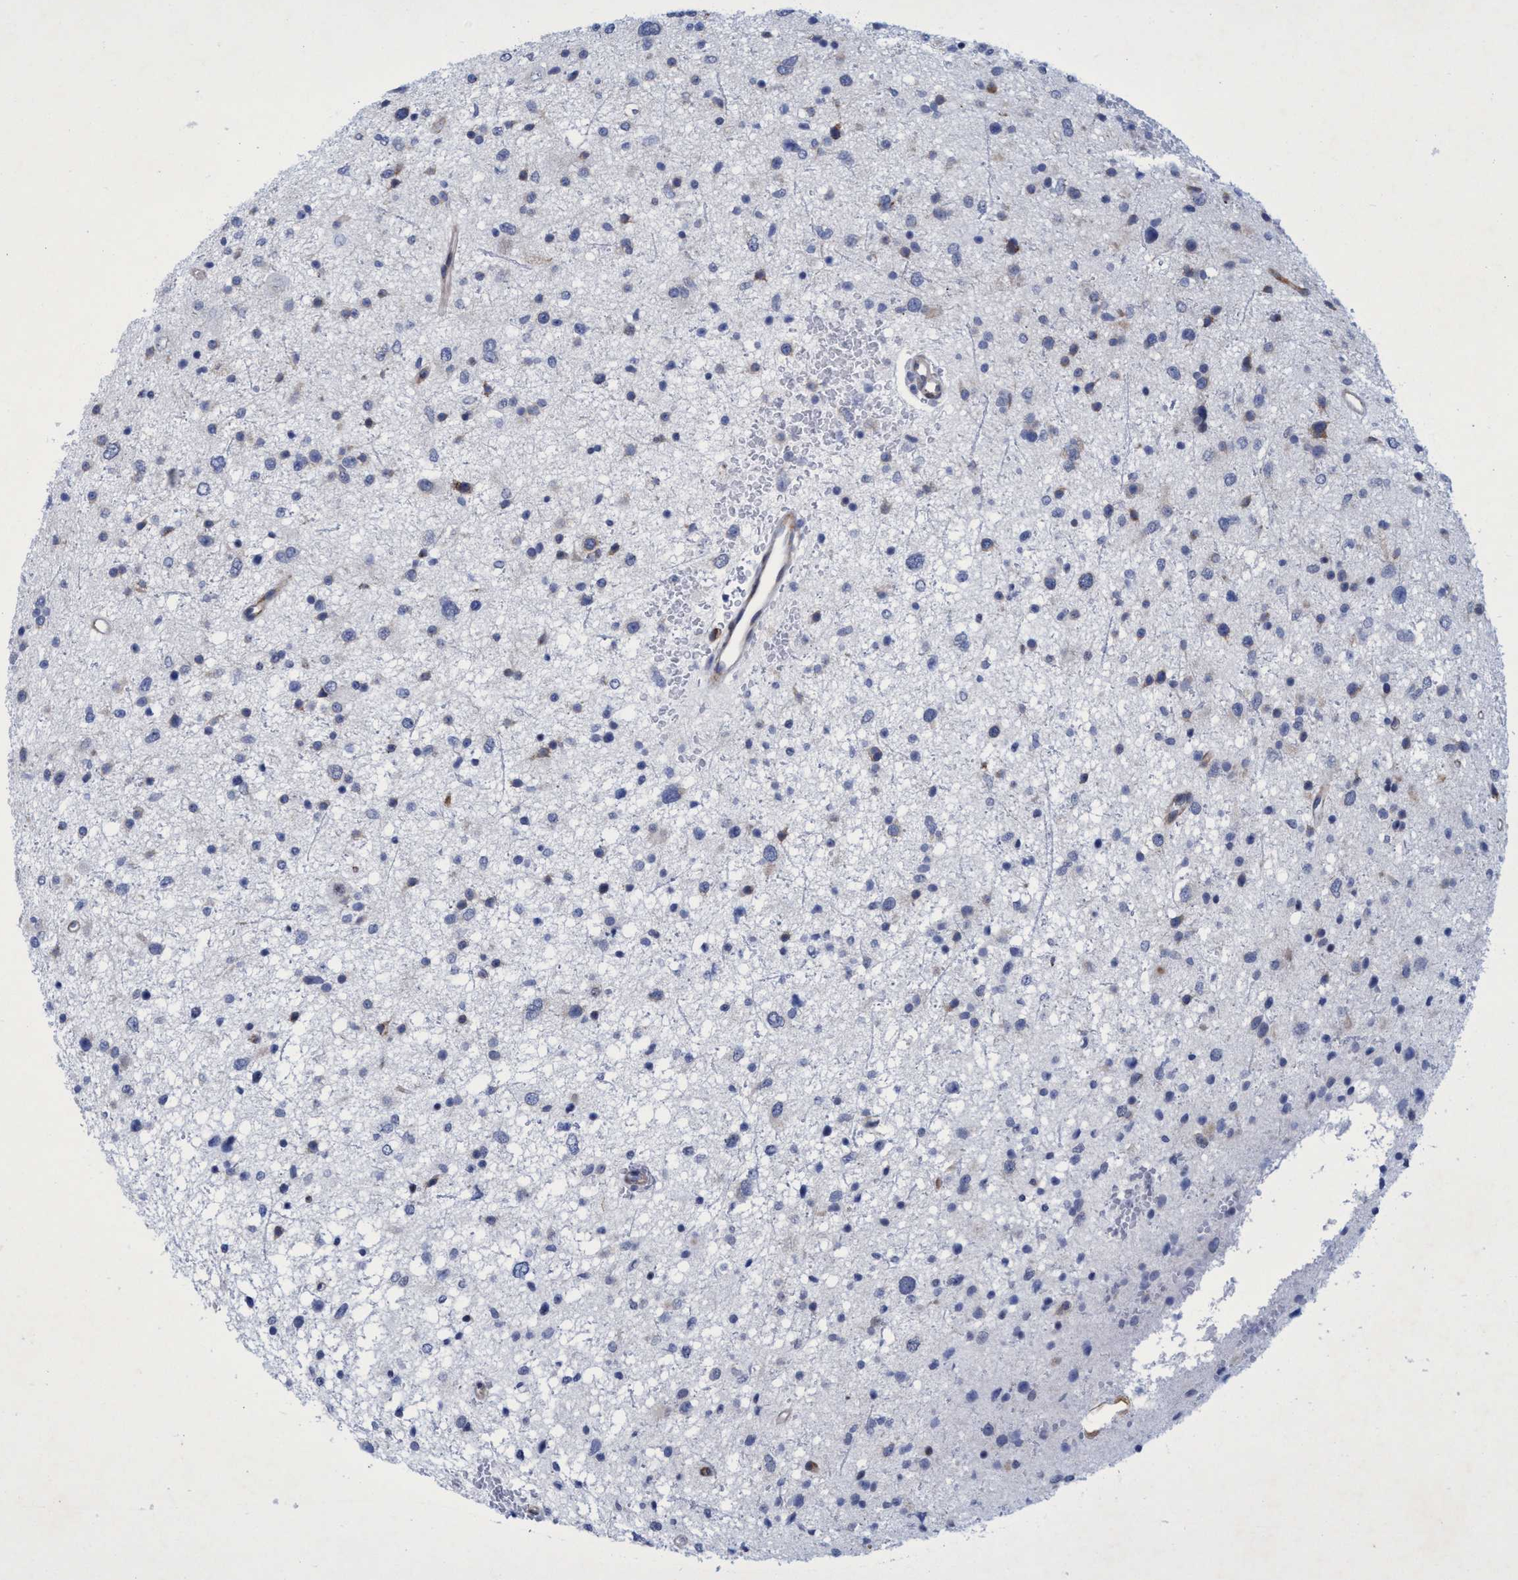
{"staining": {"intensity": "weak", "quantity": "<25%", "location": "cytoplasmic/membranous"}, "tissue": "glioma", "cell_type": "Tumor cells", "image_type": "cancer", "snomed": [{"axis": "morphology", "description": "Glioma, malignant, Low grade"}, {"axis": "topography", "description": "Brain"}], "caption": "This is an immunohistochemistry (IHC) image of human malignant glioma (low-grade). There is no staining in tumor cells.", "gene": "R3HCC1", "patient": {"sex": "female", "age": 37}}